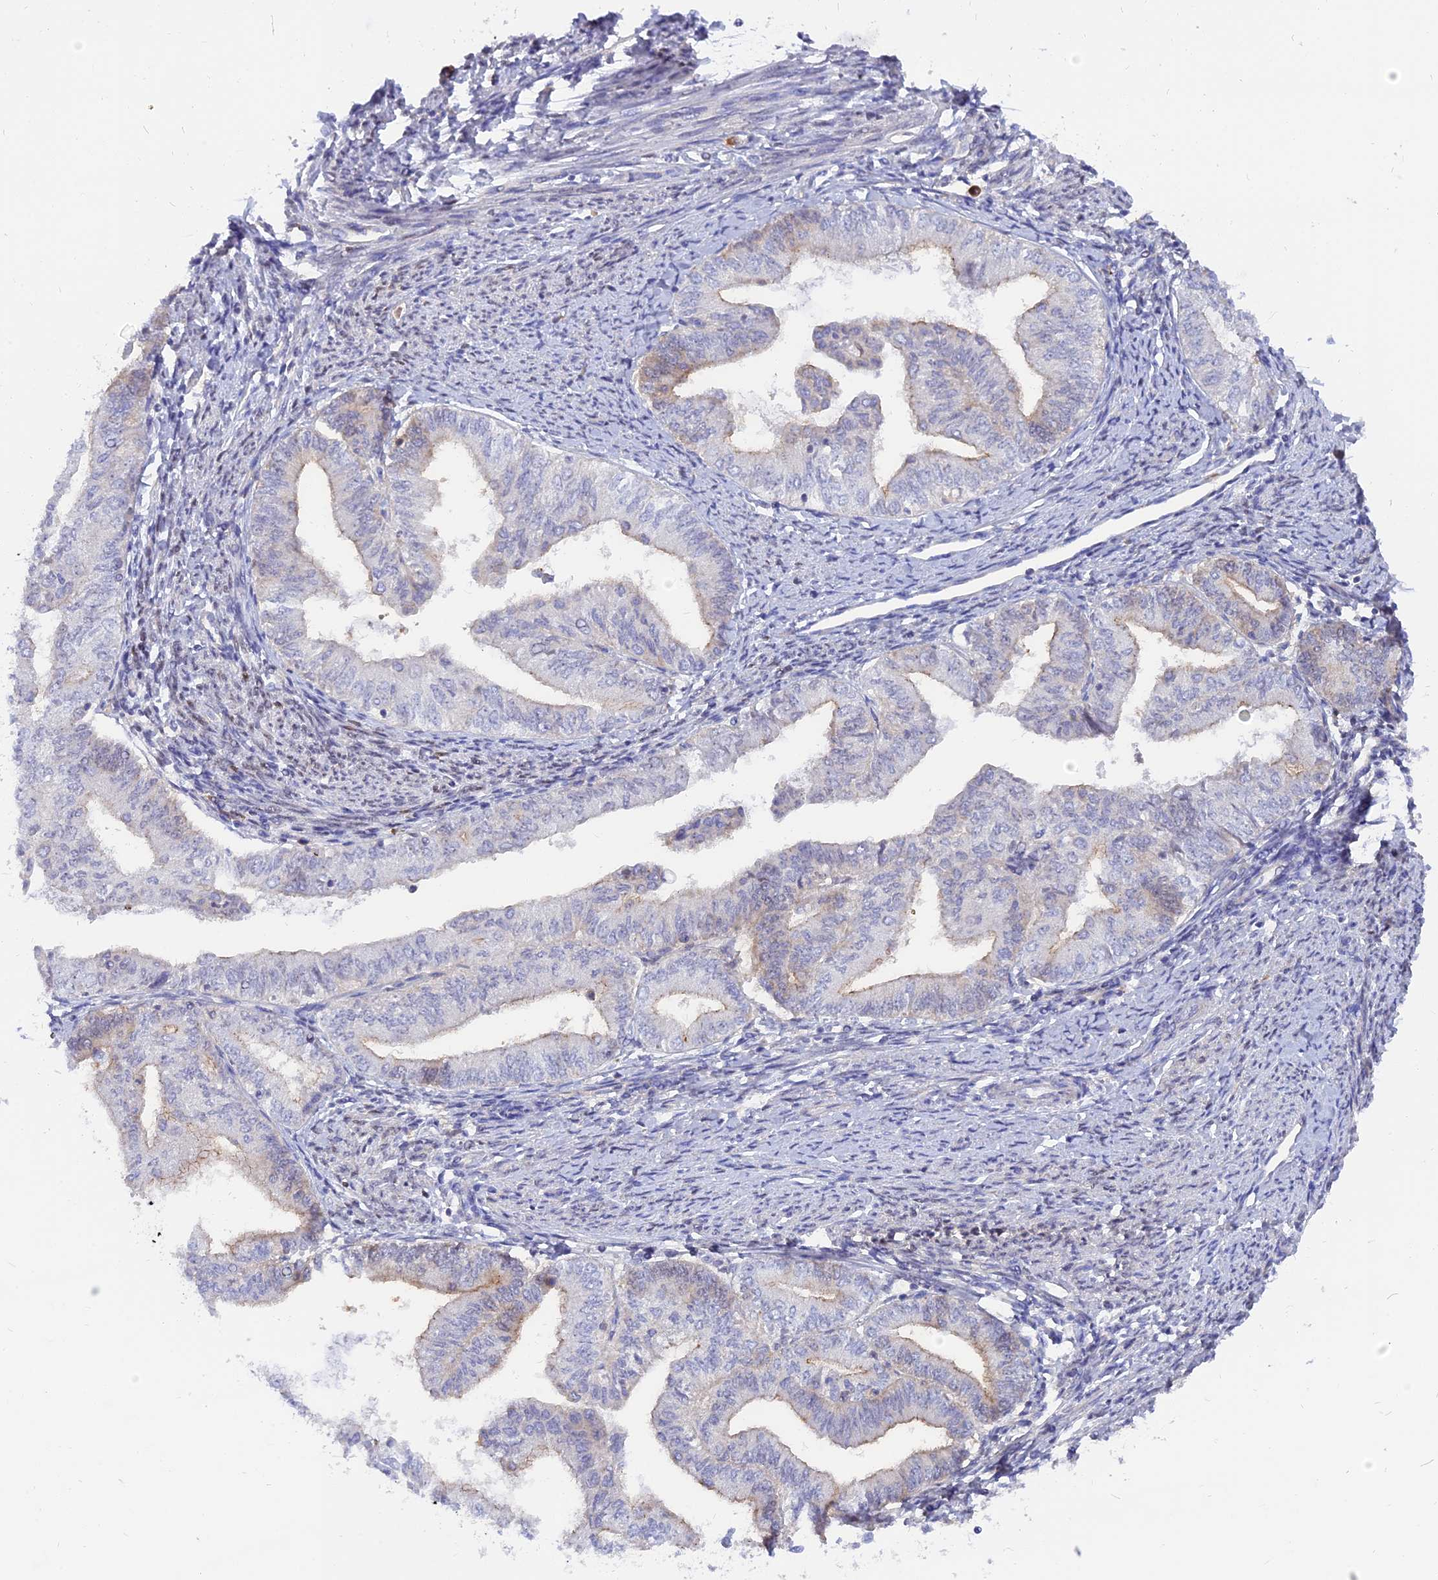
{"staining": {"intensity": "weak", "quantity": "<25%", "location": "cytoplasmic/membranous"}, "tissue": "endometrial cancer", "cell_type": "Tumor cells", "image_type": "cancer", "snomed": [{"axis": "morphology", "description": "Adenocarcinoma, NOS"}, {"axis": "topography", "description": "Endometrium"}], "caption": "Immunohistochemical staining of human adenocarcinoma (endometrial) demonstrates no significant staining in tumor cells.", "gene": "CENPV", "patient": {"sex": "female", "age": 66}}